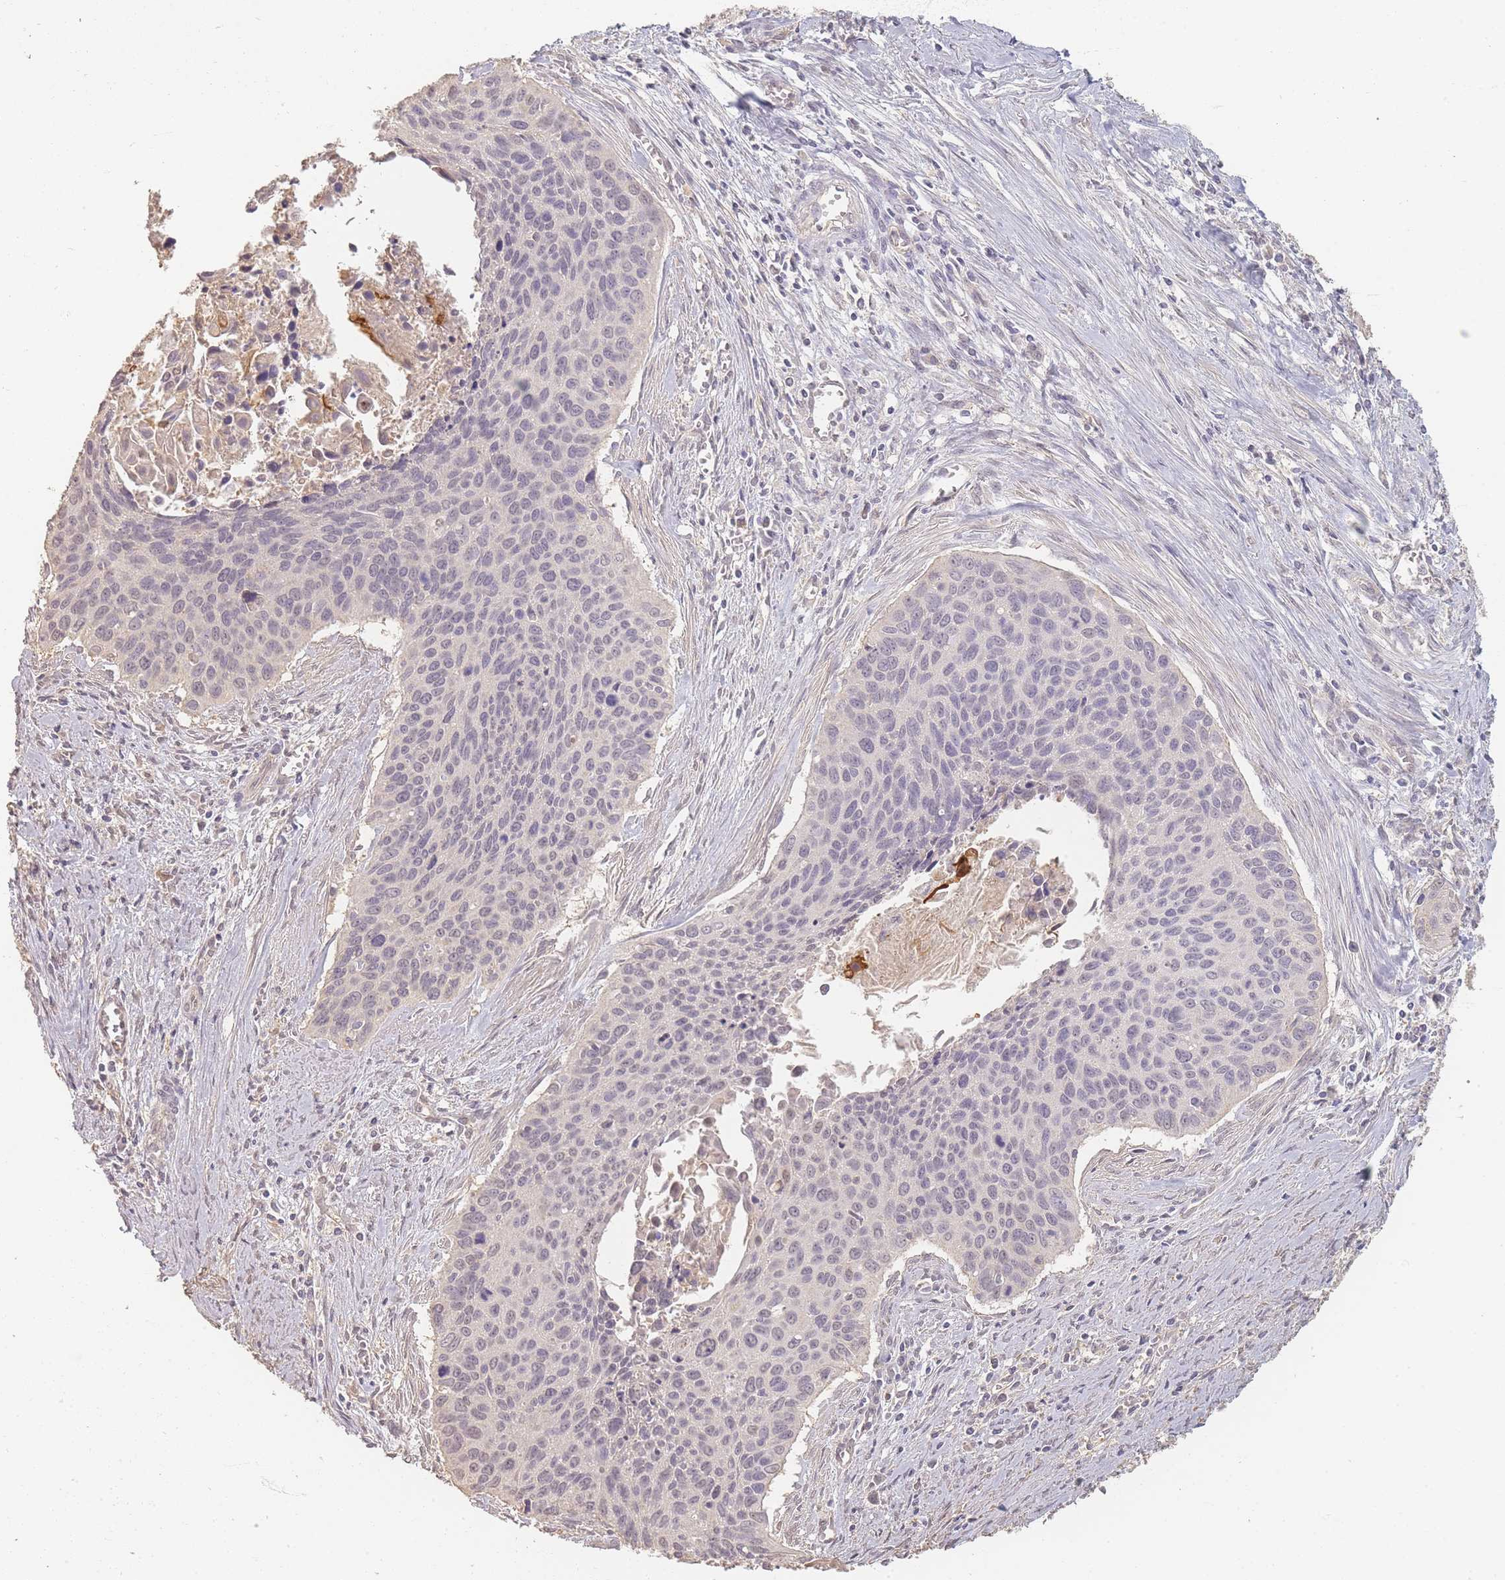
{"staining": {"intensity": "weak", "quantity": "25%-75%", "location": "nuclear"}, "tissue": "cervical cancer", "cell_type": "Tumor cells", "image_type": "cancer", "snomed": [{"axis": "morphology", "description": "Squamous cell carcinoma, NOS"}, {"axis": "topography", "description": "Cervix"}], "caption": "About 25%-75% of tumor cells in human squamous cell carcinoma (cervical) exhibit weak nuclear protein expression as visualized by brown immunohistochemical staining.", "gene": "RFTN1", "patient": {"sex": "female", "age": 55}}